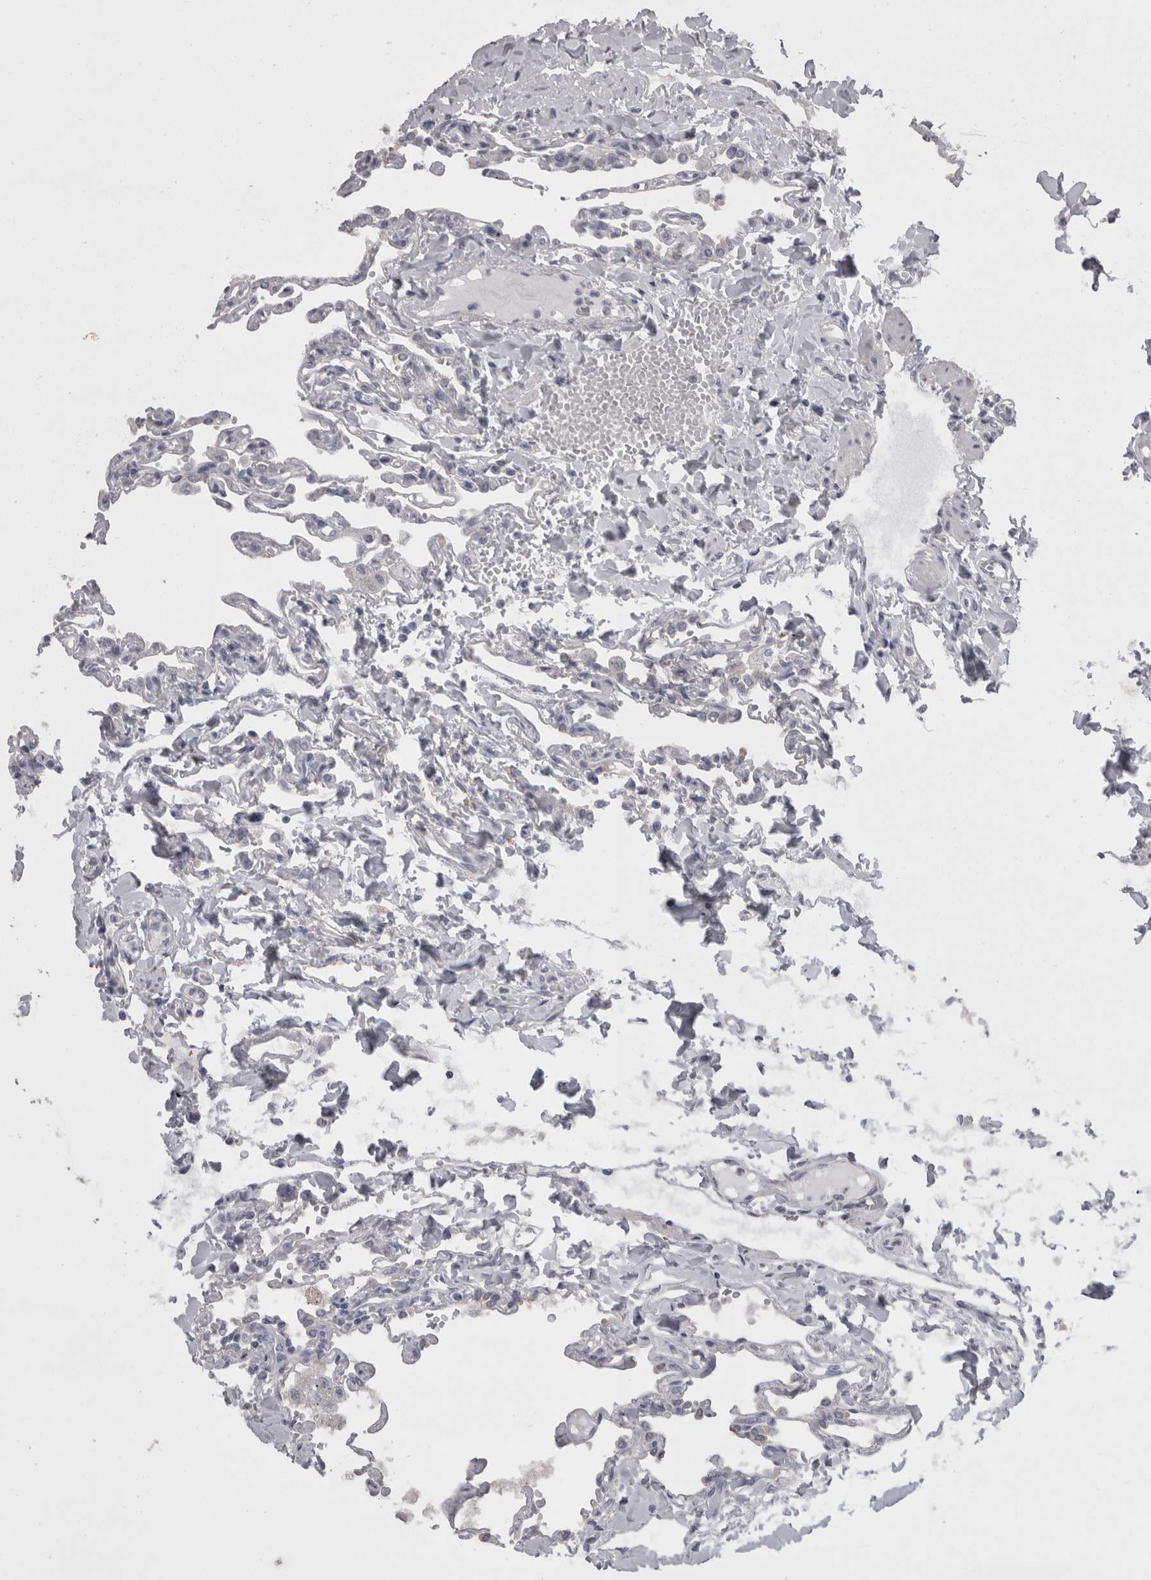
{"staining": {"intensity": "negative", "quantity": "none", "location": "none"}, "tissue": "lung", "cell_type": "Alveolar cells", "image_type": "normal", "snomed": [{"axis": "morphology", "description": "Normal tissue, NOS"}, {"axis": "topography", "description": "Lung"}], "caption": "DAB immunohistochemical staining of unremarkable lung reveals no significant expression in alveolar cells. The staining is performed using DAB brown chromogen with nuclei counter-stained in using hematoxylin.", "gene": "CAMK2D", "patient": {"sex": "male", "age": 21}}